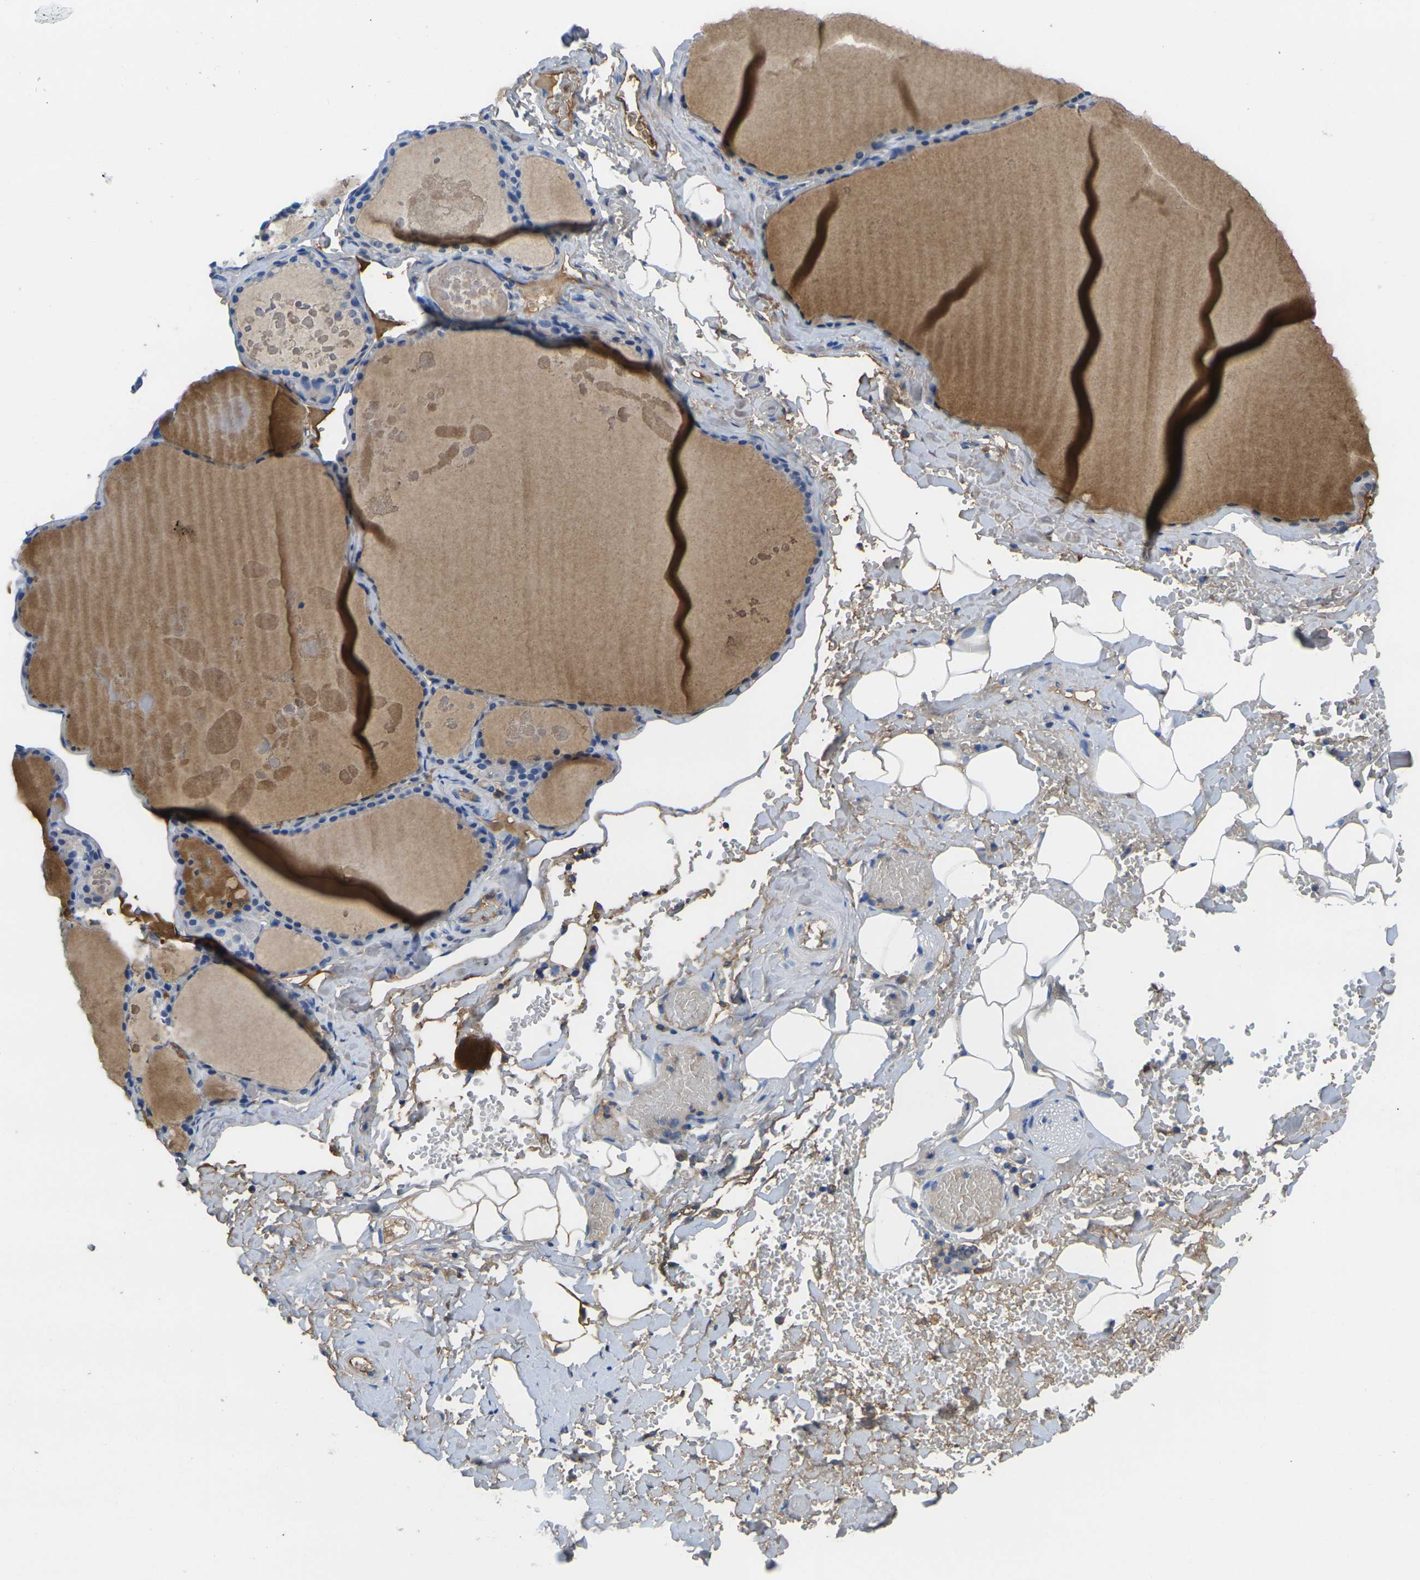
{"staining": {"intensity": "negative", "quantity": "none", "location": "none"}, "tissue": "thyroid gland", "cell_type": "Glandular cells", "image_type": "normal", "snomed": [{"axis": "morphology", "description": "Normal tissue, NOS"}, {"axis": "topography", "description": "Thyroid gland"}], "caption": "Glandular cells show no significant protein positivity in normal thyroid gland. (Immunohistochemistry, brightfield microscopy, high magnification).", "gene": "GREM2", "patient": {"sex": "male", "age": 56}}